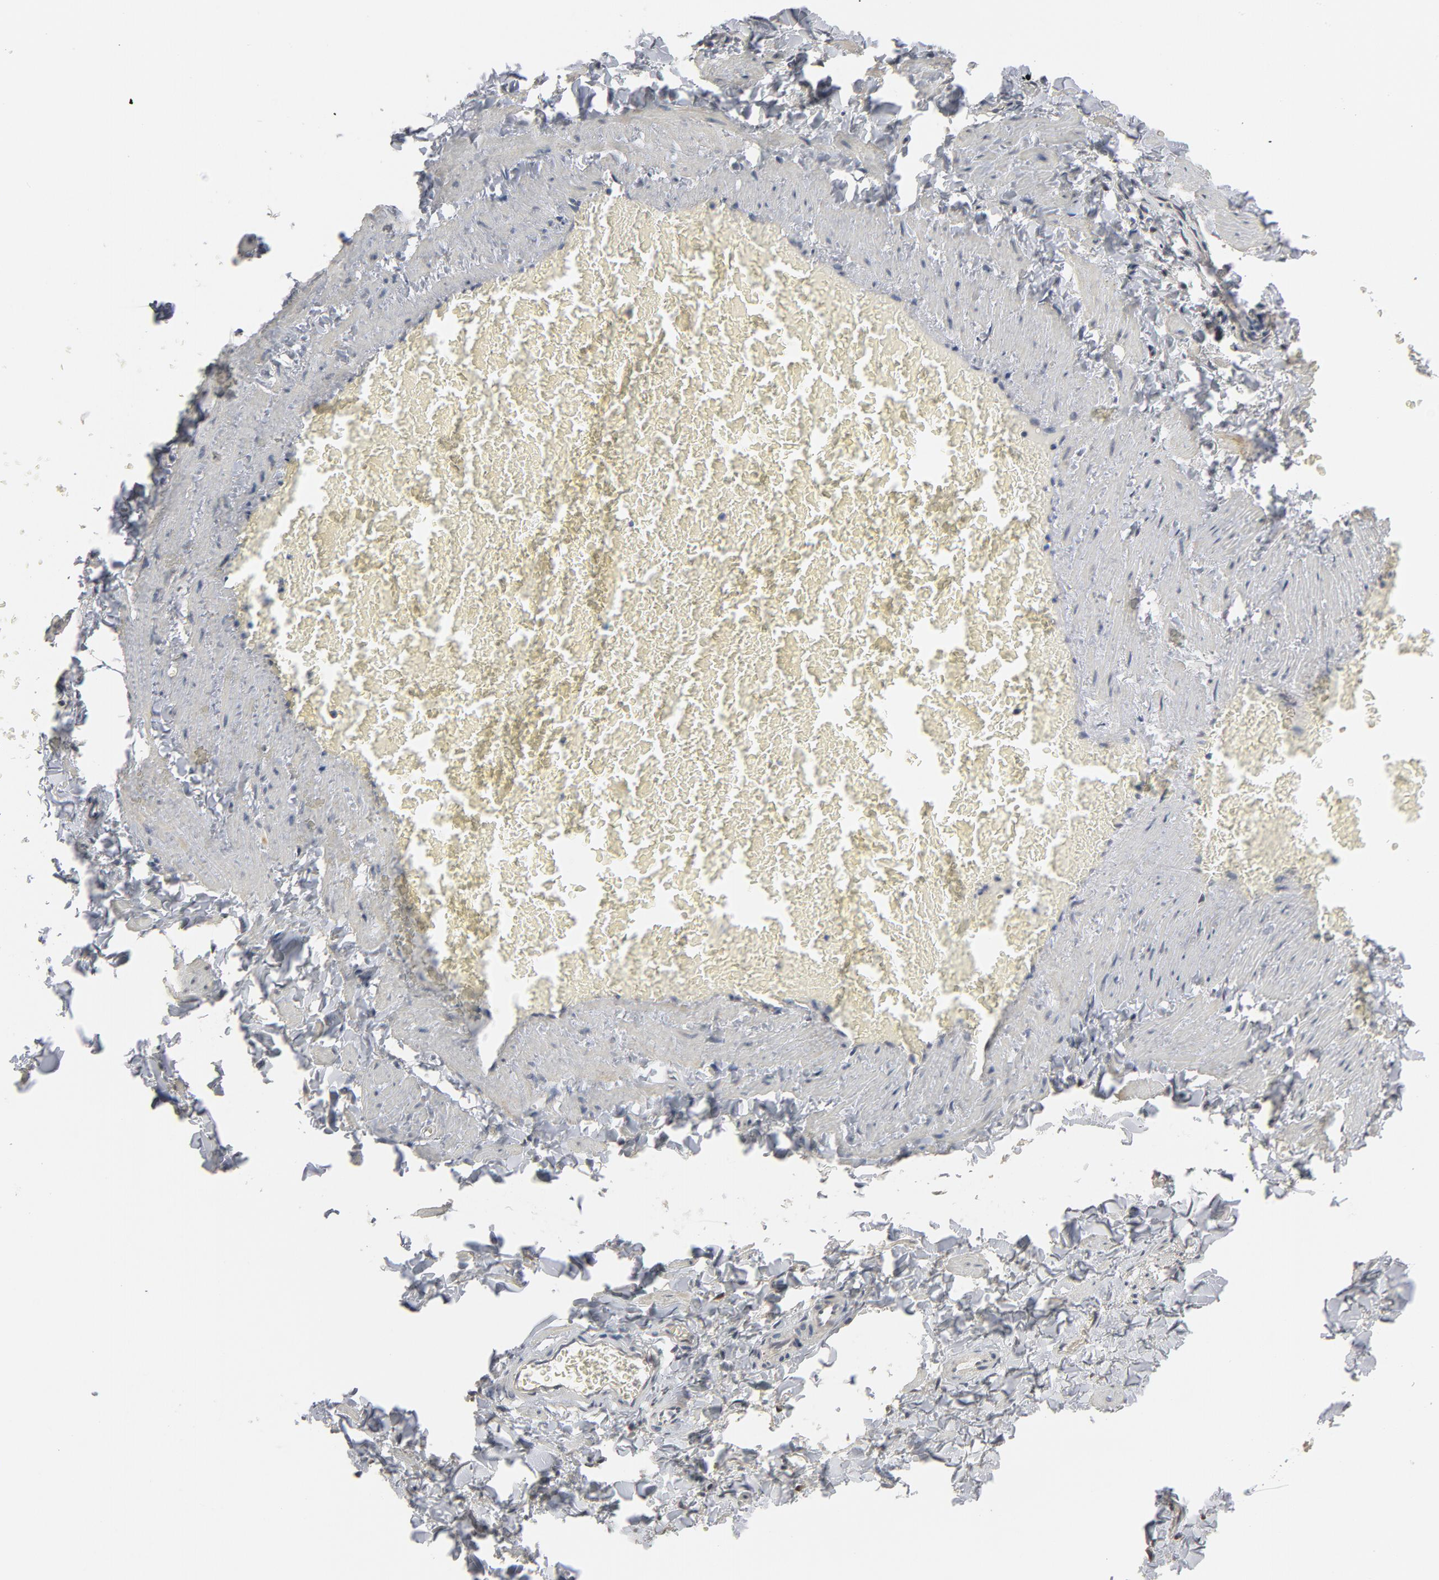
{"staining": {"intensity": "moderate", "quantity": ">75%", "location": "cytoplasmic/membranous"}, "tissue": "adipose tissue", "cell_type": "Adipocytes", "image_type": "normal", "snomed": [{"axis": "morphology", "description": "Normal tissue, NOS"}, {"axis": "topography", "description": "Vascular tissue"}], "caption": "This image displays unremarkable adipose tissue stained with immunohistochemistry (IHC) to label a protein in brown. The cytoplasmic/membranous of adipocytes show moderate positivity for the protein. Nuclei are counter-stained blue.", "gene": "PPP1R1B", "patient": {"sex": "male", "age": 41}}